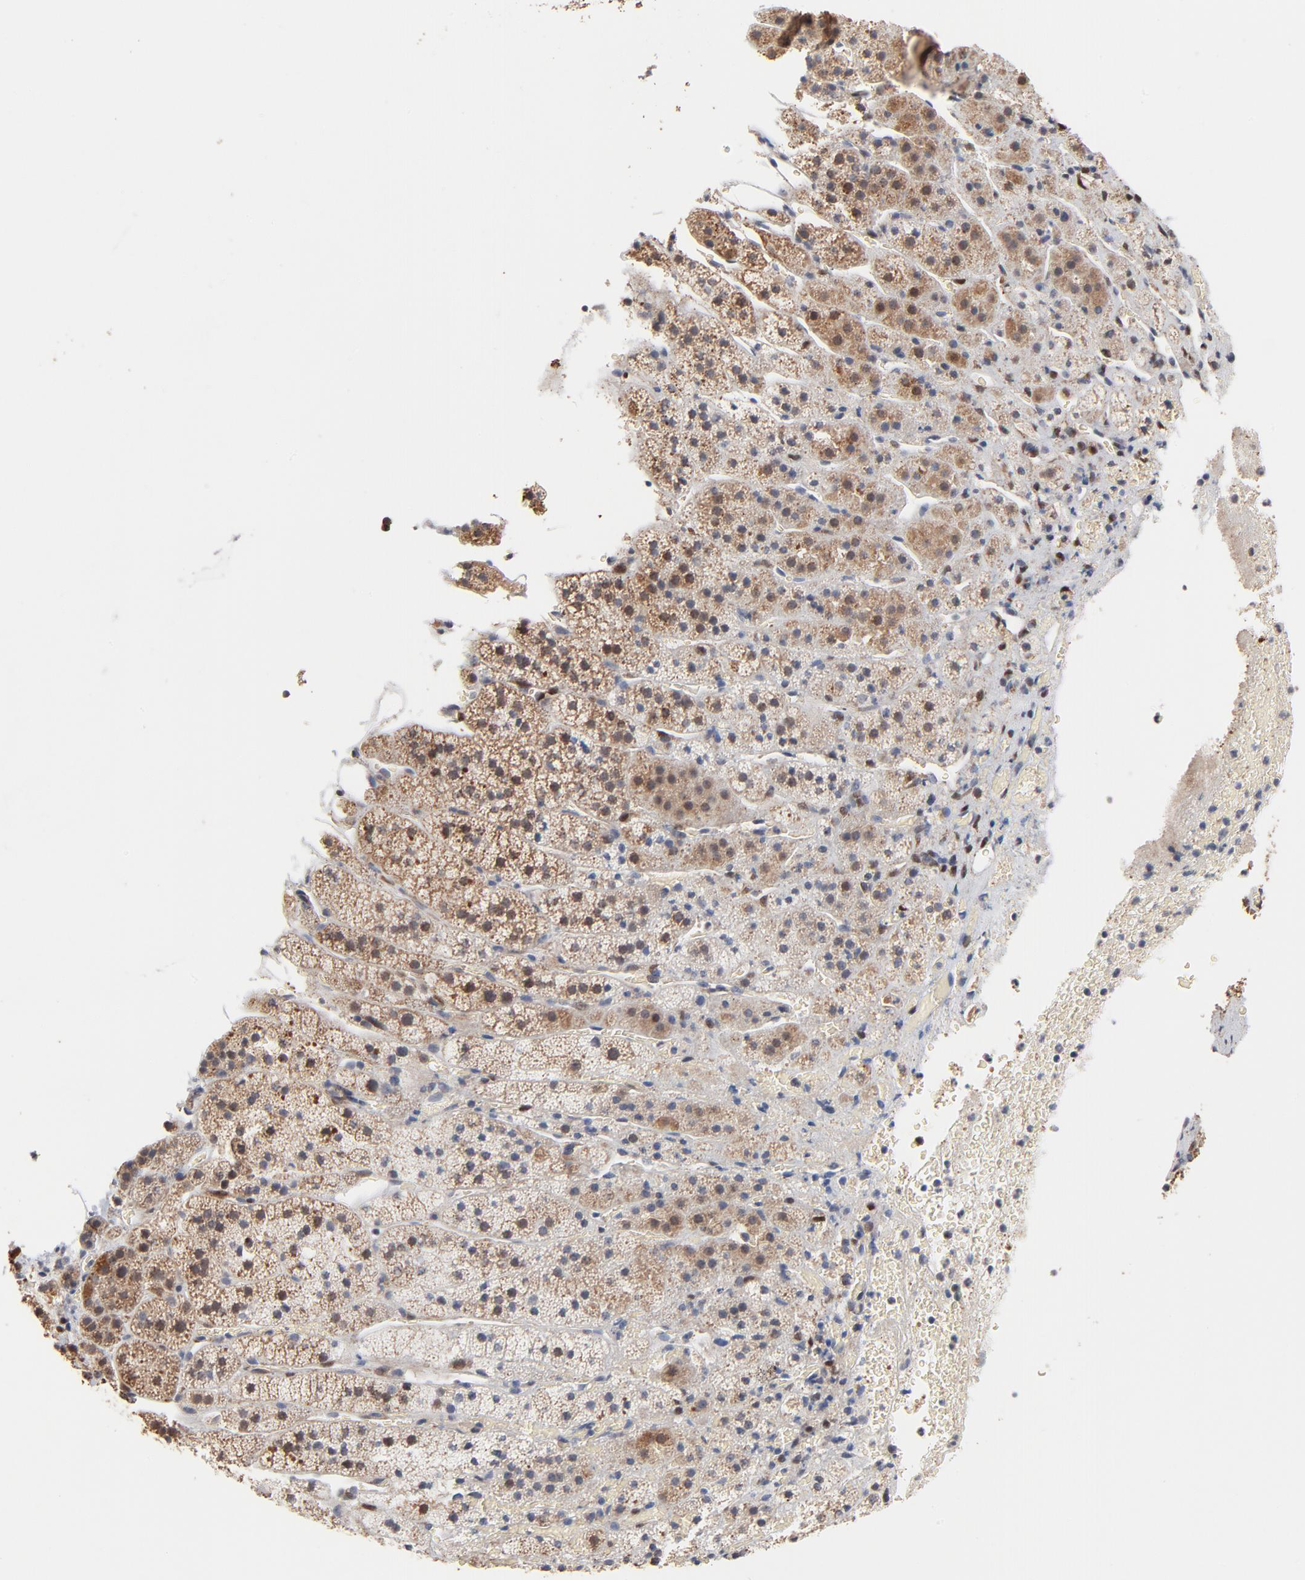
{"staining": {"intensity": "moderate", "quantity": "25%-75%", "location": "cytoplasmic/membranous"}, "tissue": "adrenal gland", "cell_type": "Glandular cells", "image_type": "normal", "snomed": [{"axis": "morphology", "description": "Normal tissue, NOS"}, {"axis": "topography", "description": "Adrenal gland"}], "caption": "Immunohistochemical staining of benign adrenal gland displays medium levels of moderate cytoplasmic/membranous expression in approximately 25%-75% of glandular cells. (DAB IHC with brightfield microscopy, high magnification).", "gene": "MSL2", "patient": {"sex": "female", "age": 44}}